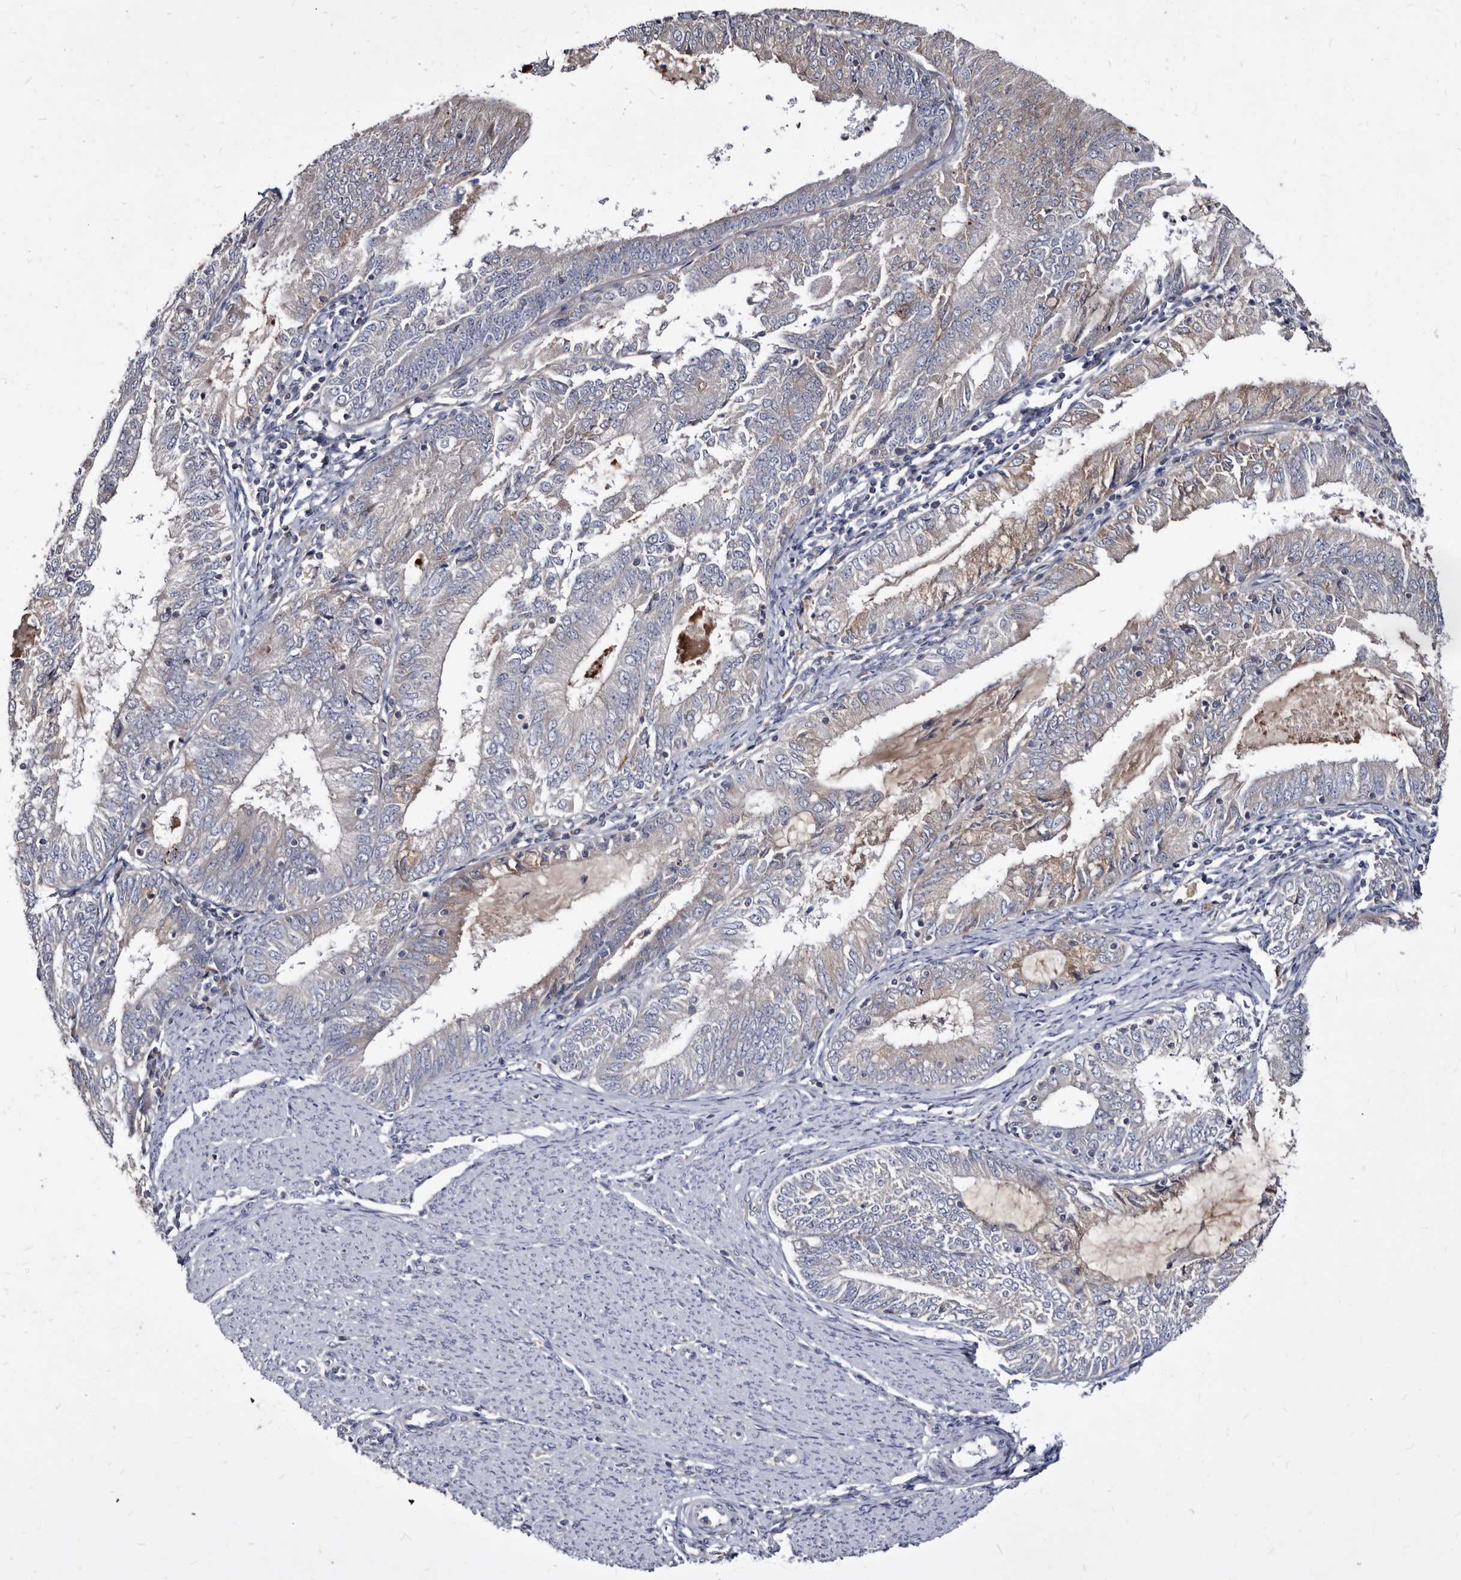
{"staining": {"intensity": "negative", "quantity": "none", "location": "none"}, "tissue": "endometrial cancer", "cell_type": "Tumor cells", "image_type": "cancer", "snomed": [{"axis": "morphology", "description": "Adenocarcinoma, NOS"}, {"axis": "topography", "description": "Endometrium"}], "caption": "Tumor cells show no significant protein positivity in endometrial adenocarcinoma.", "gene": "SLC39A2", "patient": {"sex": "female", "age": 57}}